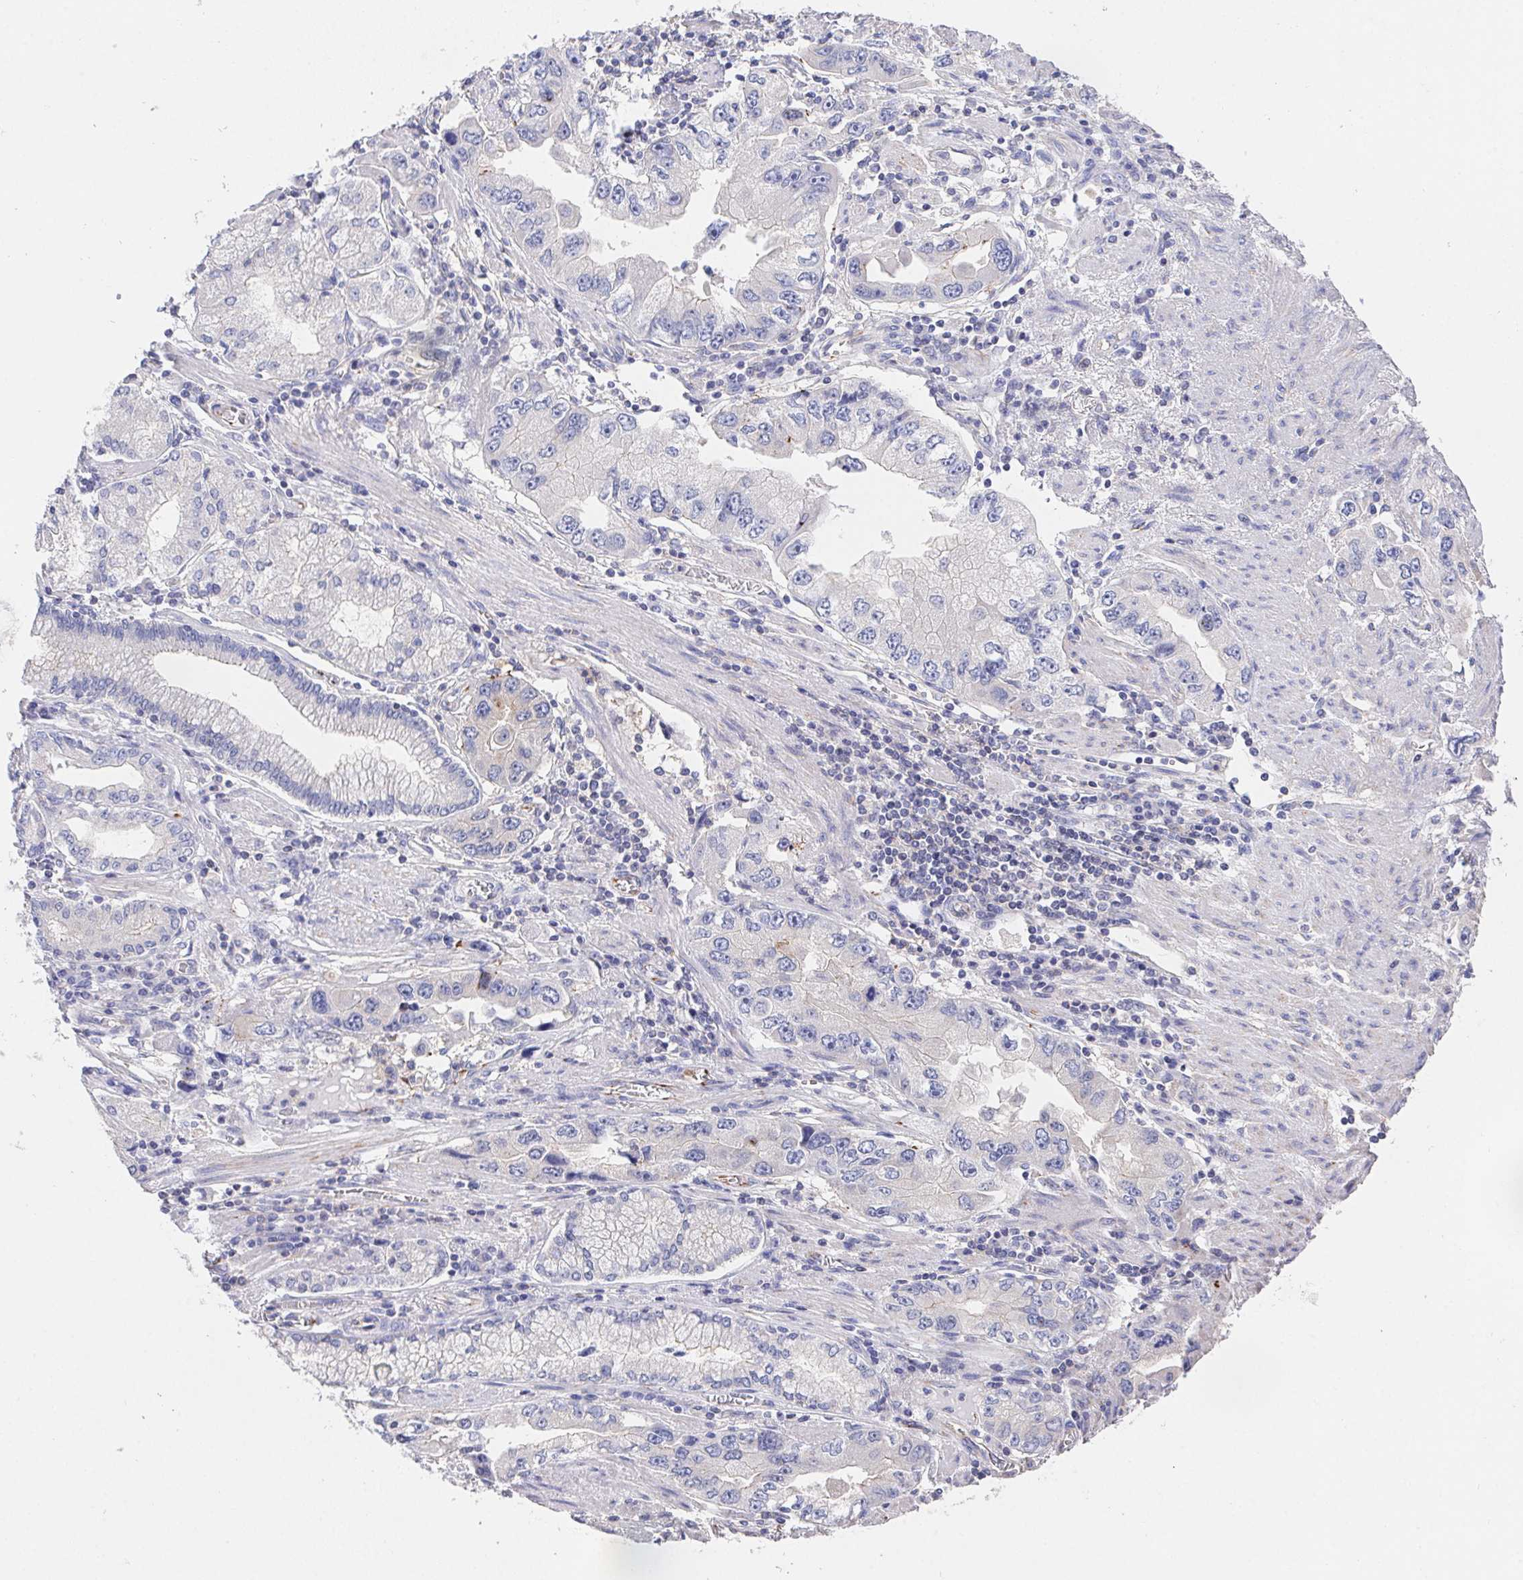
{"staining": {"intensity": "negative", "quantity": "none", "location": "none"}, "tissue": "stomach cancer", "cell_type": "Tumor cells", "image_type": "cancer", "snomed": [{"axis": "morphology", "description": "Adenocarcinoma, NOS"}, {"axis": "topography", "description": "Stomach, lower"}], "caption": "Tumor cells show no significant protein expression in stomach cancer. (Stains: DAB immunohistochemistry (IHC) with hematoxylin counter stain, Microscopy: brightfield microscopy at high magnification).", "gene": "PRG3", "patient": {"sex": "female", "age": 93}}